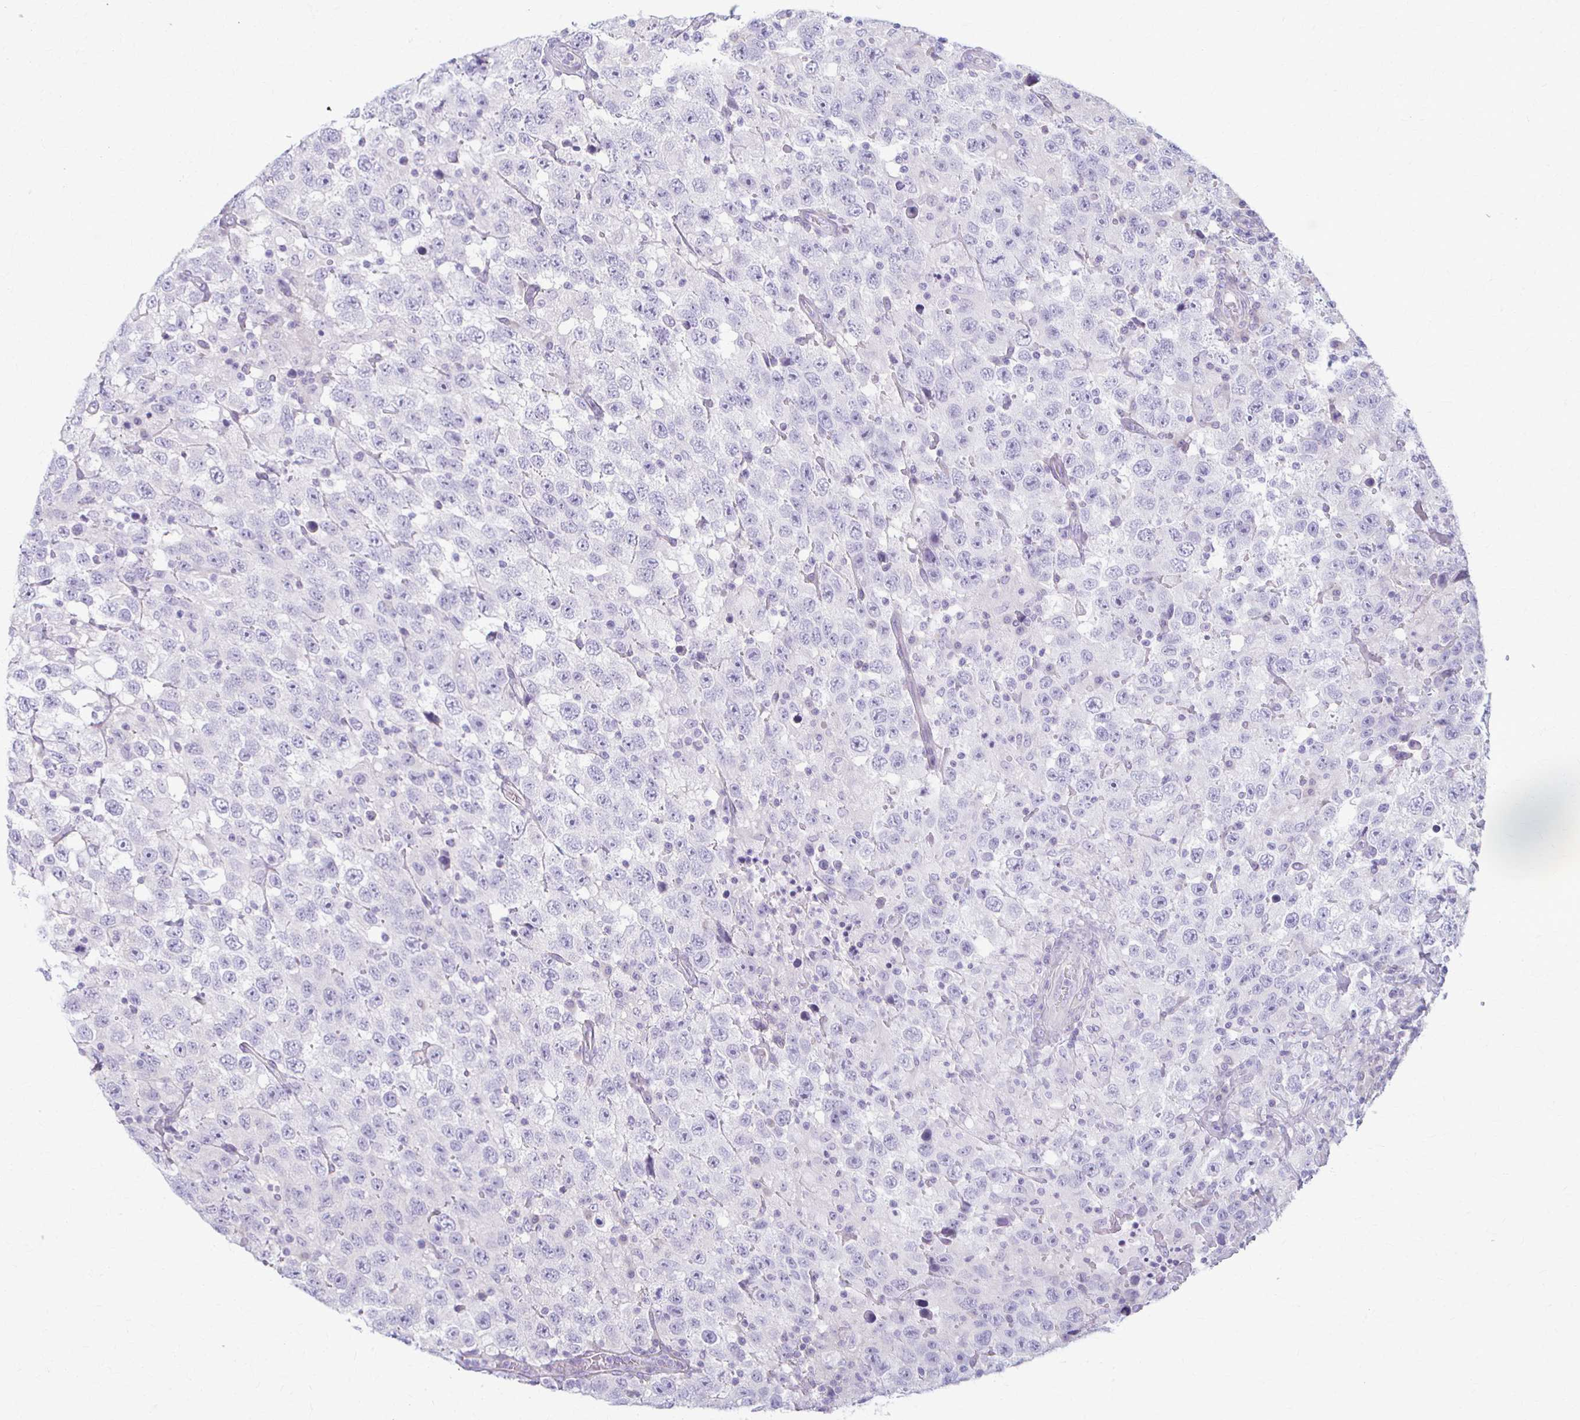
{"staining": {"intensity": "negative", "quantity": "none", "location": "none"}, "tissue": "testis cancer", "cell_type": "Tumor cells", "image_type": "cancer", "snomed": [{"axis": "morphology", "description": "Seminoma, NOS"}, {"axis": "topography", "description": "Testis"}], "caption": "There is no significant positivity in tumor cells of testis cancer (seminoma).", "gene": "PRKRA", "patient": {"sex": "male", "age": 41}}